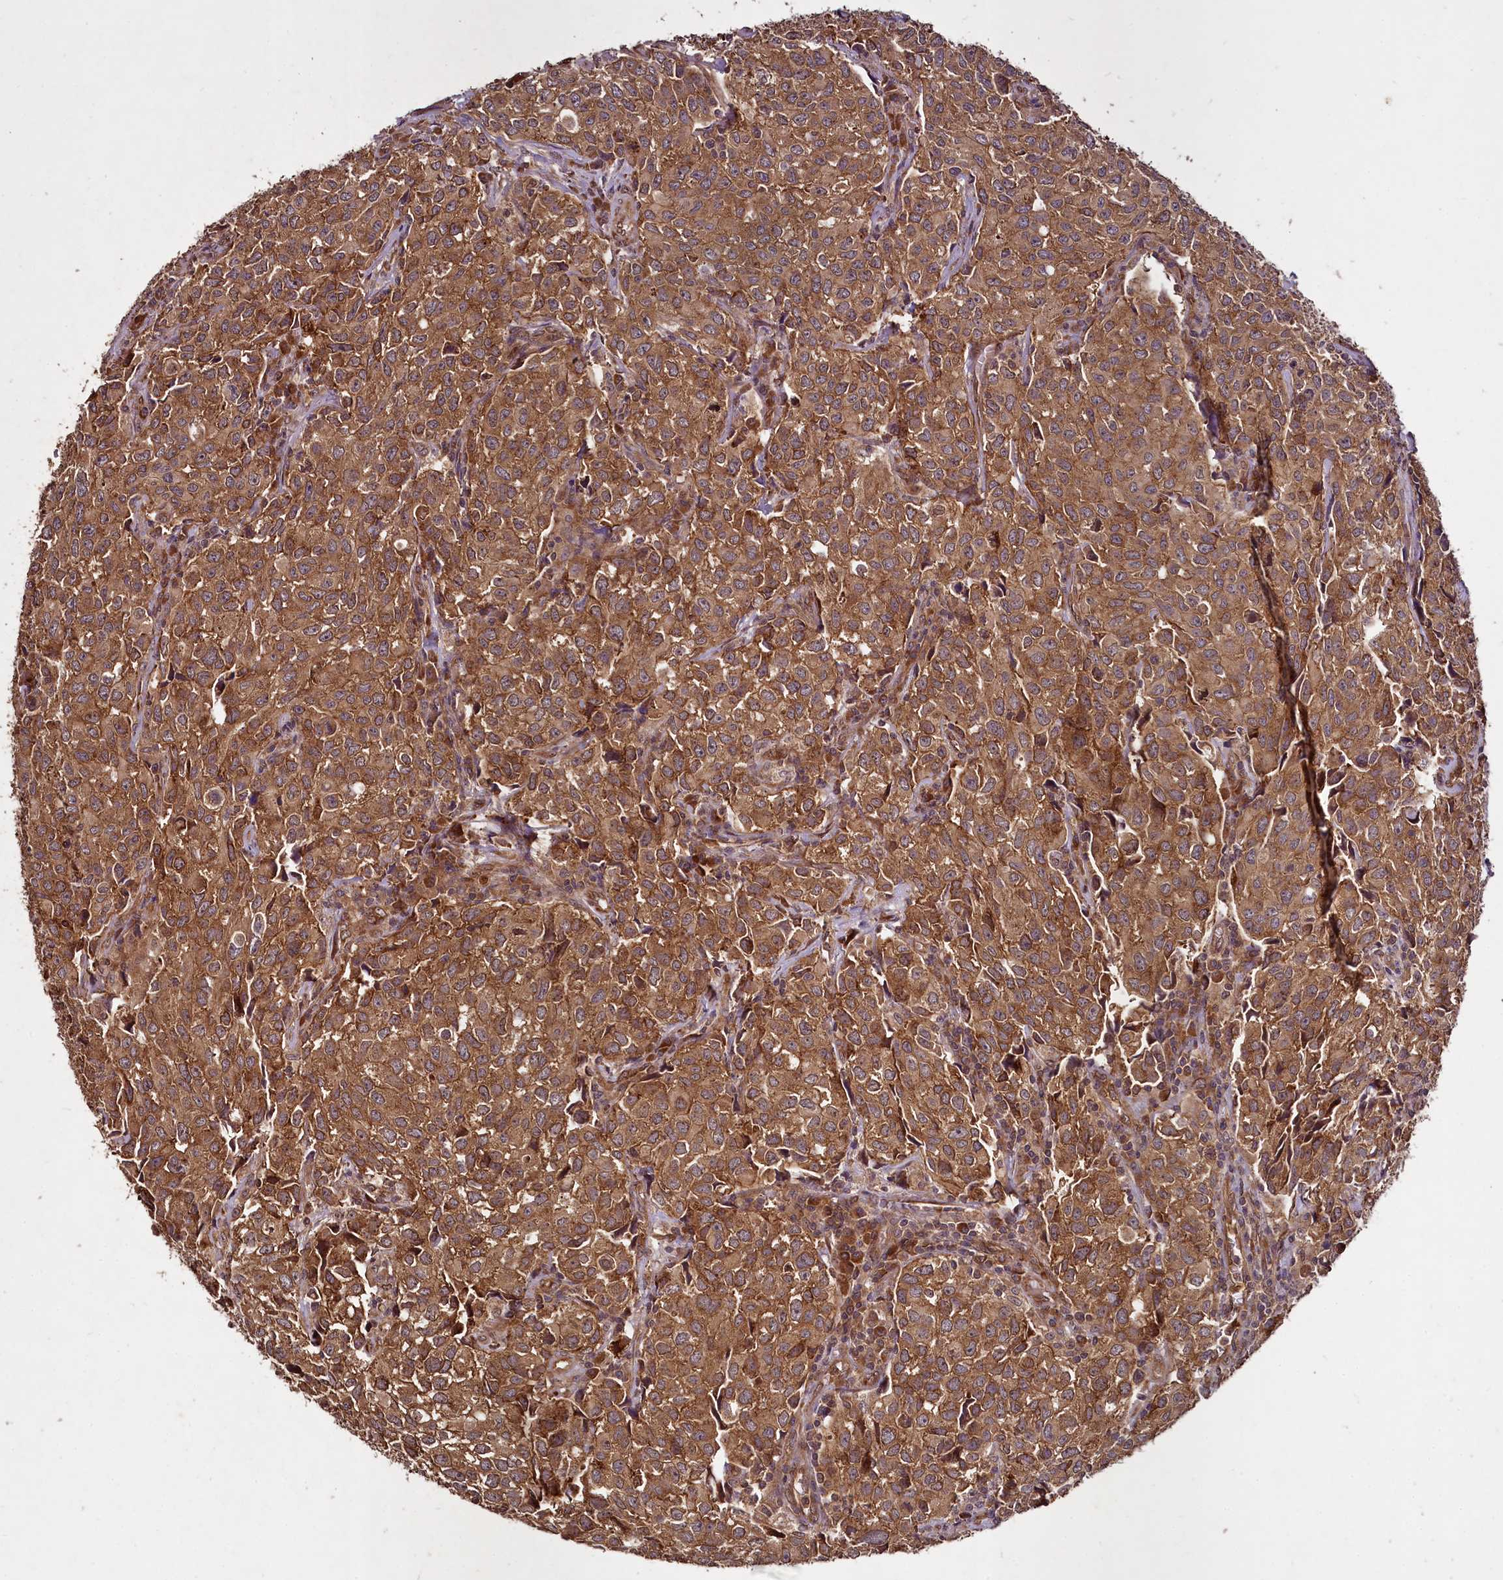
{"staining": {"intensity": "moderate", "quantity": ">75%", "location": "cytoplasmic/membranous"}, "tissue": "urothelial cancer", "cell_type": "Tumor cells", "image_type": "cancer", "snomed": [{"axis": "morphology", "description": "Urothelial carcinoma, High grade"}, {"axis": "topography", "description": "Urinary bladder"}], "caption": "The micrograph demonstrates staining of urothelial carcinoma (high-grade), revealing moderate cytoplasmic/membranous protein staining (brown color) within tumor cells. (DAB (3,3'-diaminobenzidine) = brown stain, brightfield microscopy at high magnification).", "gene": "DCP1B", "patient": {"sex": "female", "age": 75}}